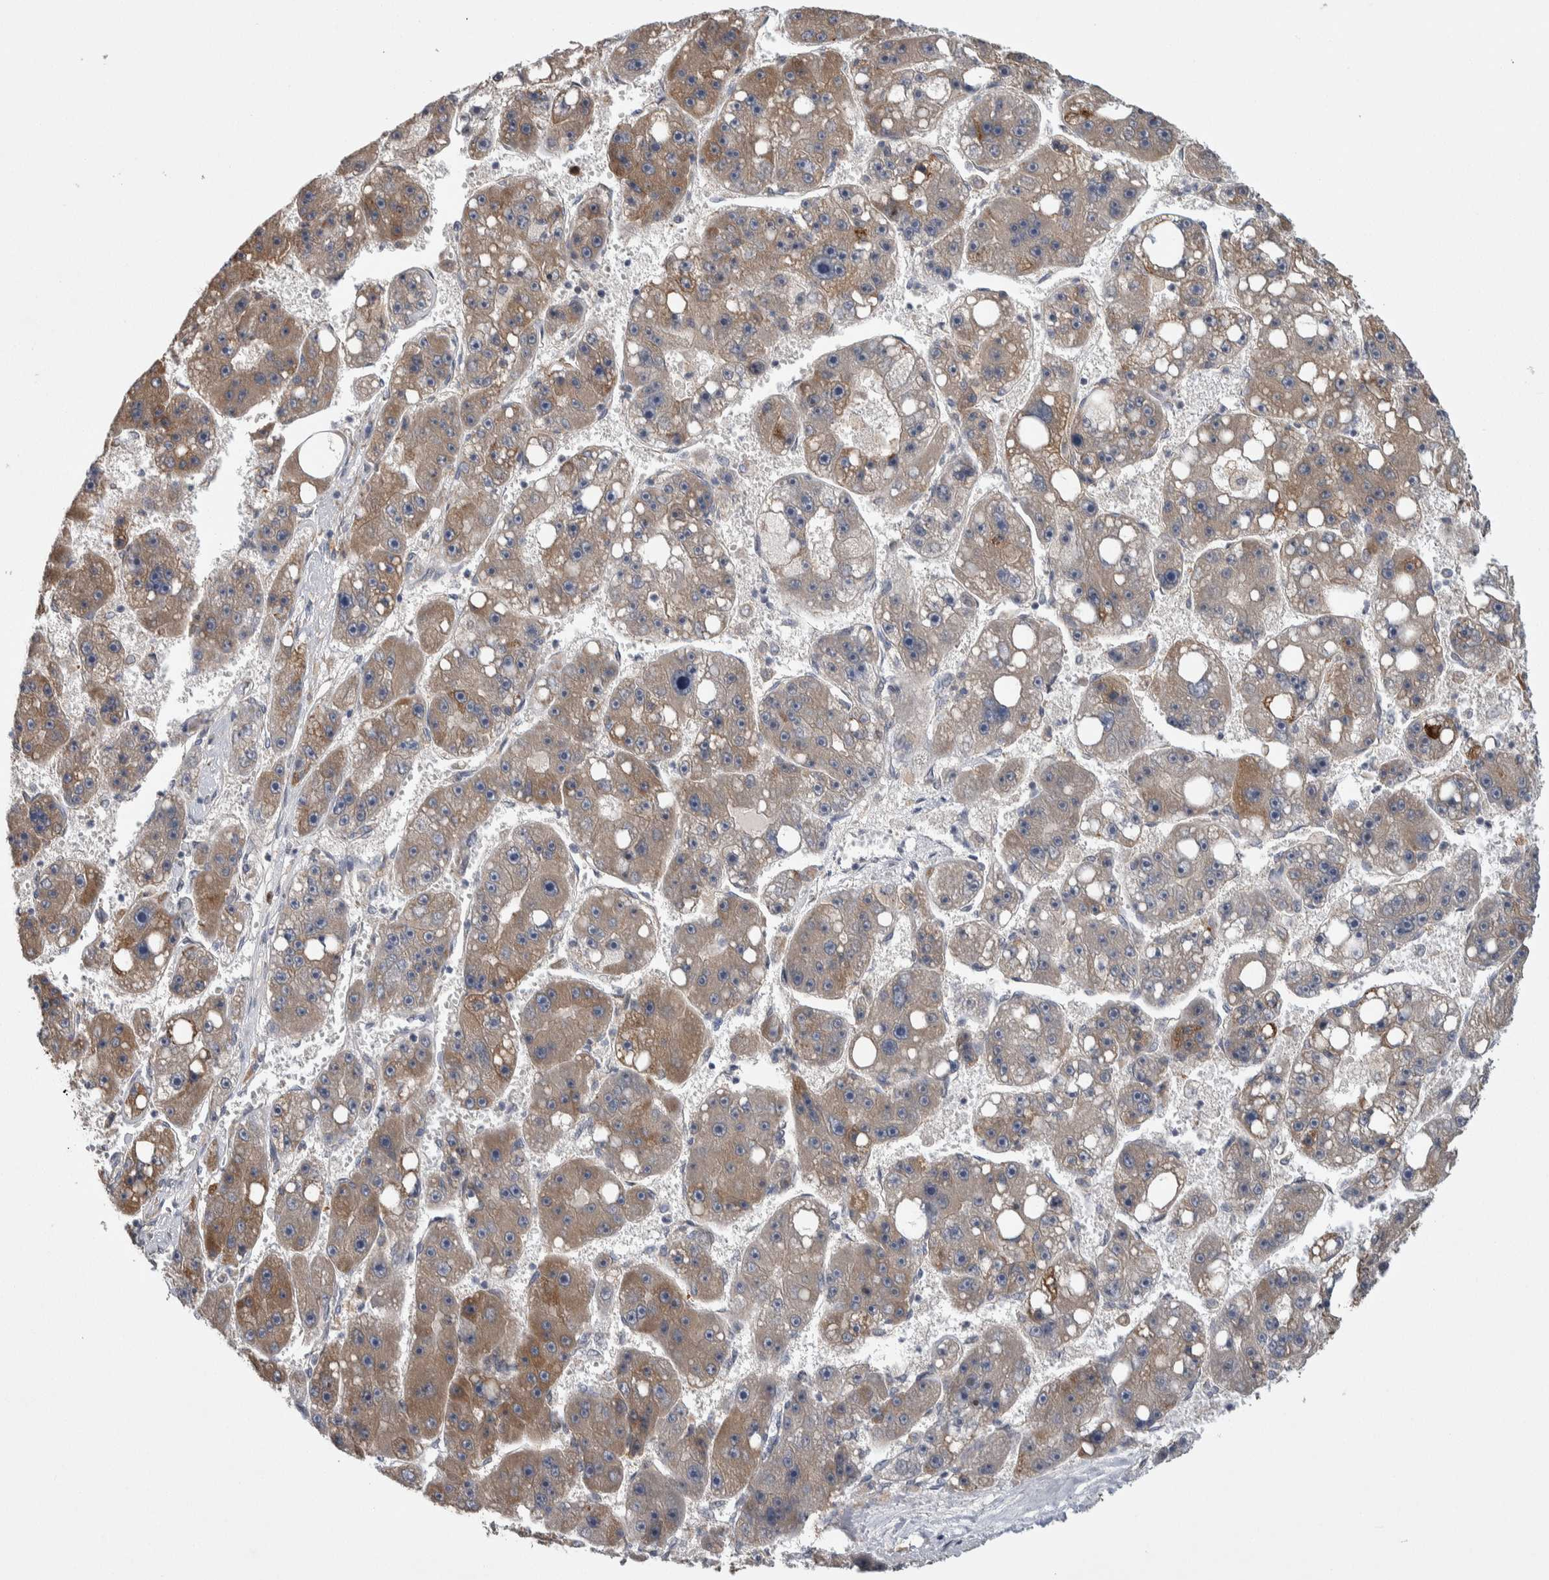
{"staining": {"intensity": "moderate", "quantity": "25%-75%", "location": "cytoplasmic/membranous"}, "tissue": "liver cancer", "cell_type": "Tumor cells", "image_type": "cancer", "snomed": [{"axis": "morphology", "description": "Carcinoma, Hepatocellular, NOS"}, {"axis": "topography", "description": "Liver"}], "caption": "A photomicrograph of human liver cancer stained for a protein displays moderate cytoplasmic/membranous brown staining in tumor cells.", "gene": "IBTK", "patient": {"sex": "female", "age": 61}}